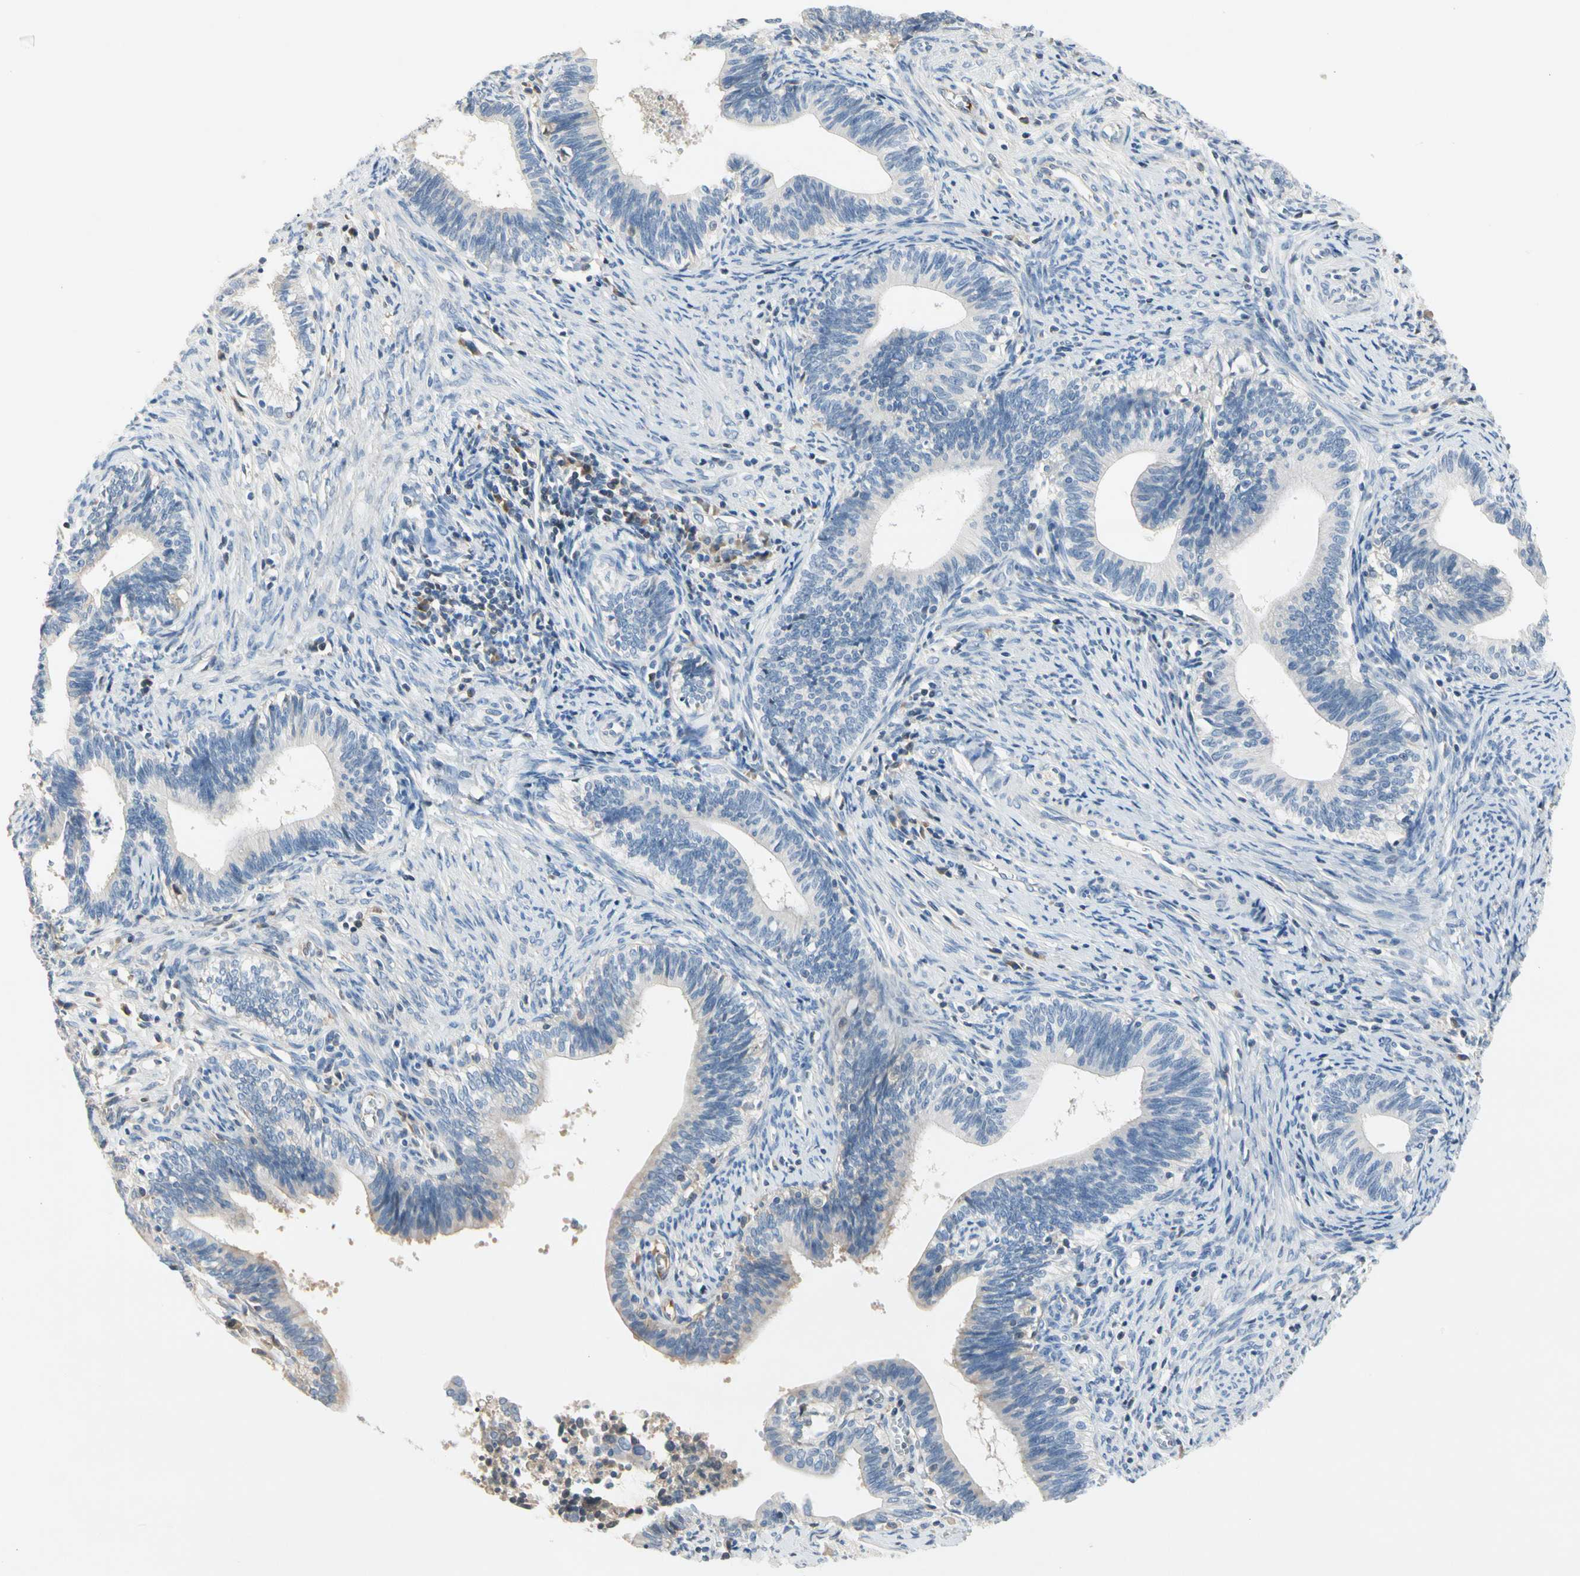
{"staining": {"intensity": "negative", "quantity": "none", "location": "none"}, "tissue": "cervical cancer", "cell_type": "Tumor cells", "image_type": "cancer", "snomed": [{"axis": "morphology", "description": "Adenocarcinoma, NOS"}, {"axis": "topography", "description": "Cervix"}], "caption": "High power microscopy image of an immunohistochemistry histopathology image of cervical cancer, revealing no significant staining in tumor cells.", "gene": "ECRG4", "patient": {"sex": "female", "age": 44}}